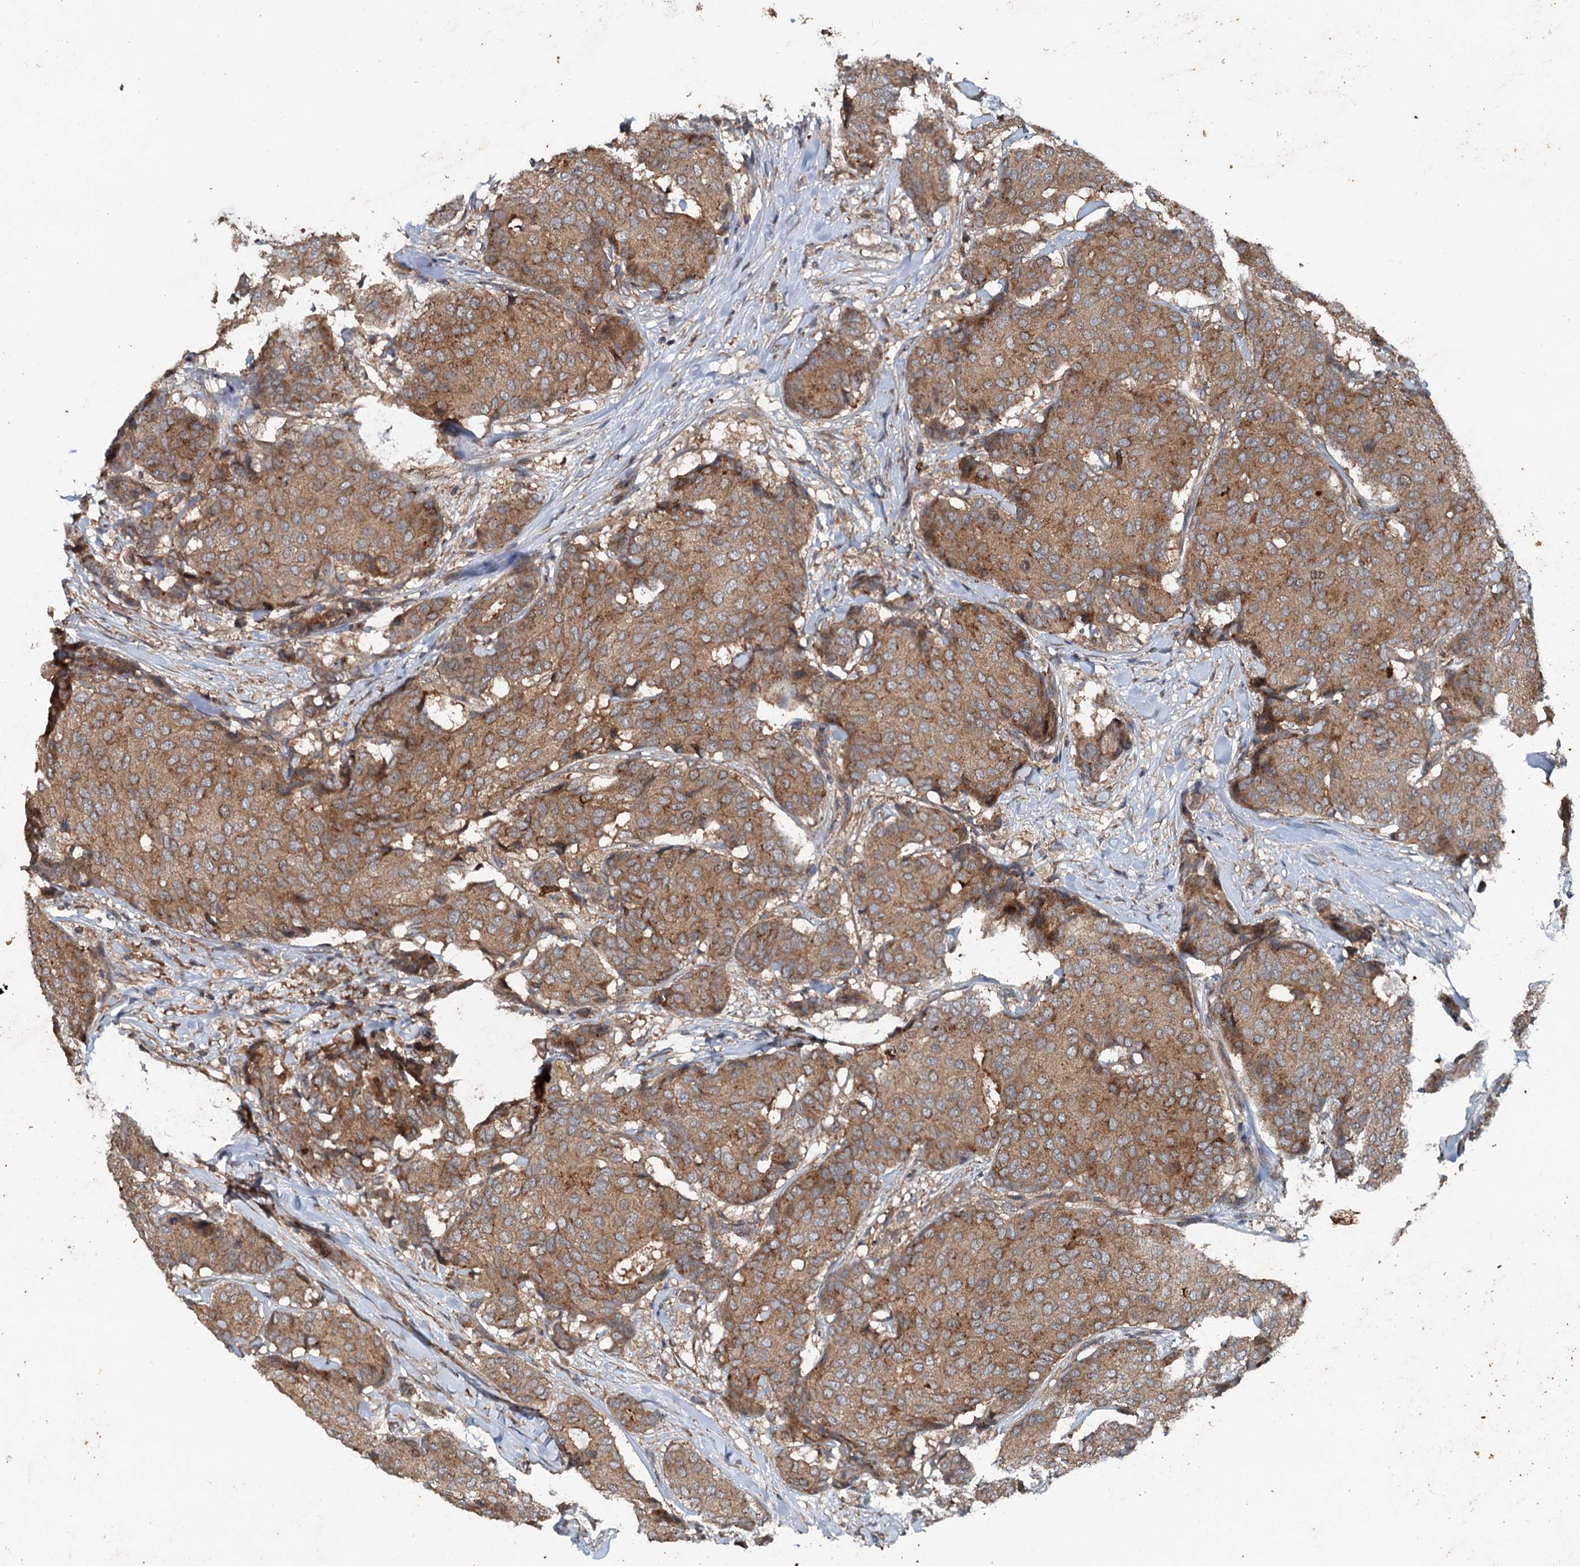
{"staining": {"intensity": "moderate", "quantity": ">75%", "location": "cytoplasmic/membranous"}, "tissue": "breast cancer", "cell_type": "Tumor cells", "image_type": "cancer", "snomed": [{"axis": "morphology", "description": "Duct carcinoma"}, {"axis": "topography", "description": "Breast"}], "caption": "An IHC histopathology image of tumor tissue is shown. Protein staining in brown highlights moderate cytoplasmic/membranous positivity in breast cancer (infiltrating ductal carcinoma) within tumor cells.", "gene": "TEDC1", "patient": {"sex": "female", "age": 75}}